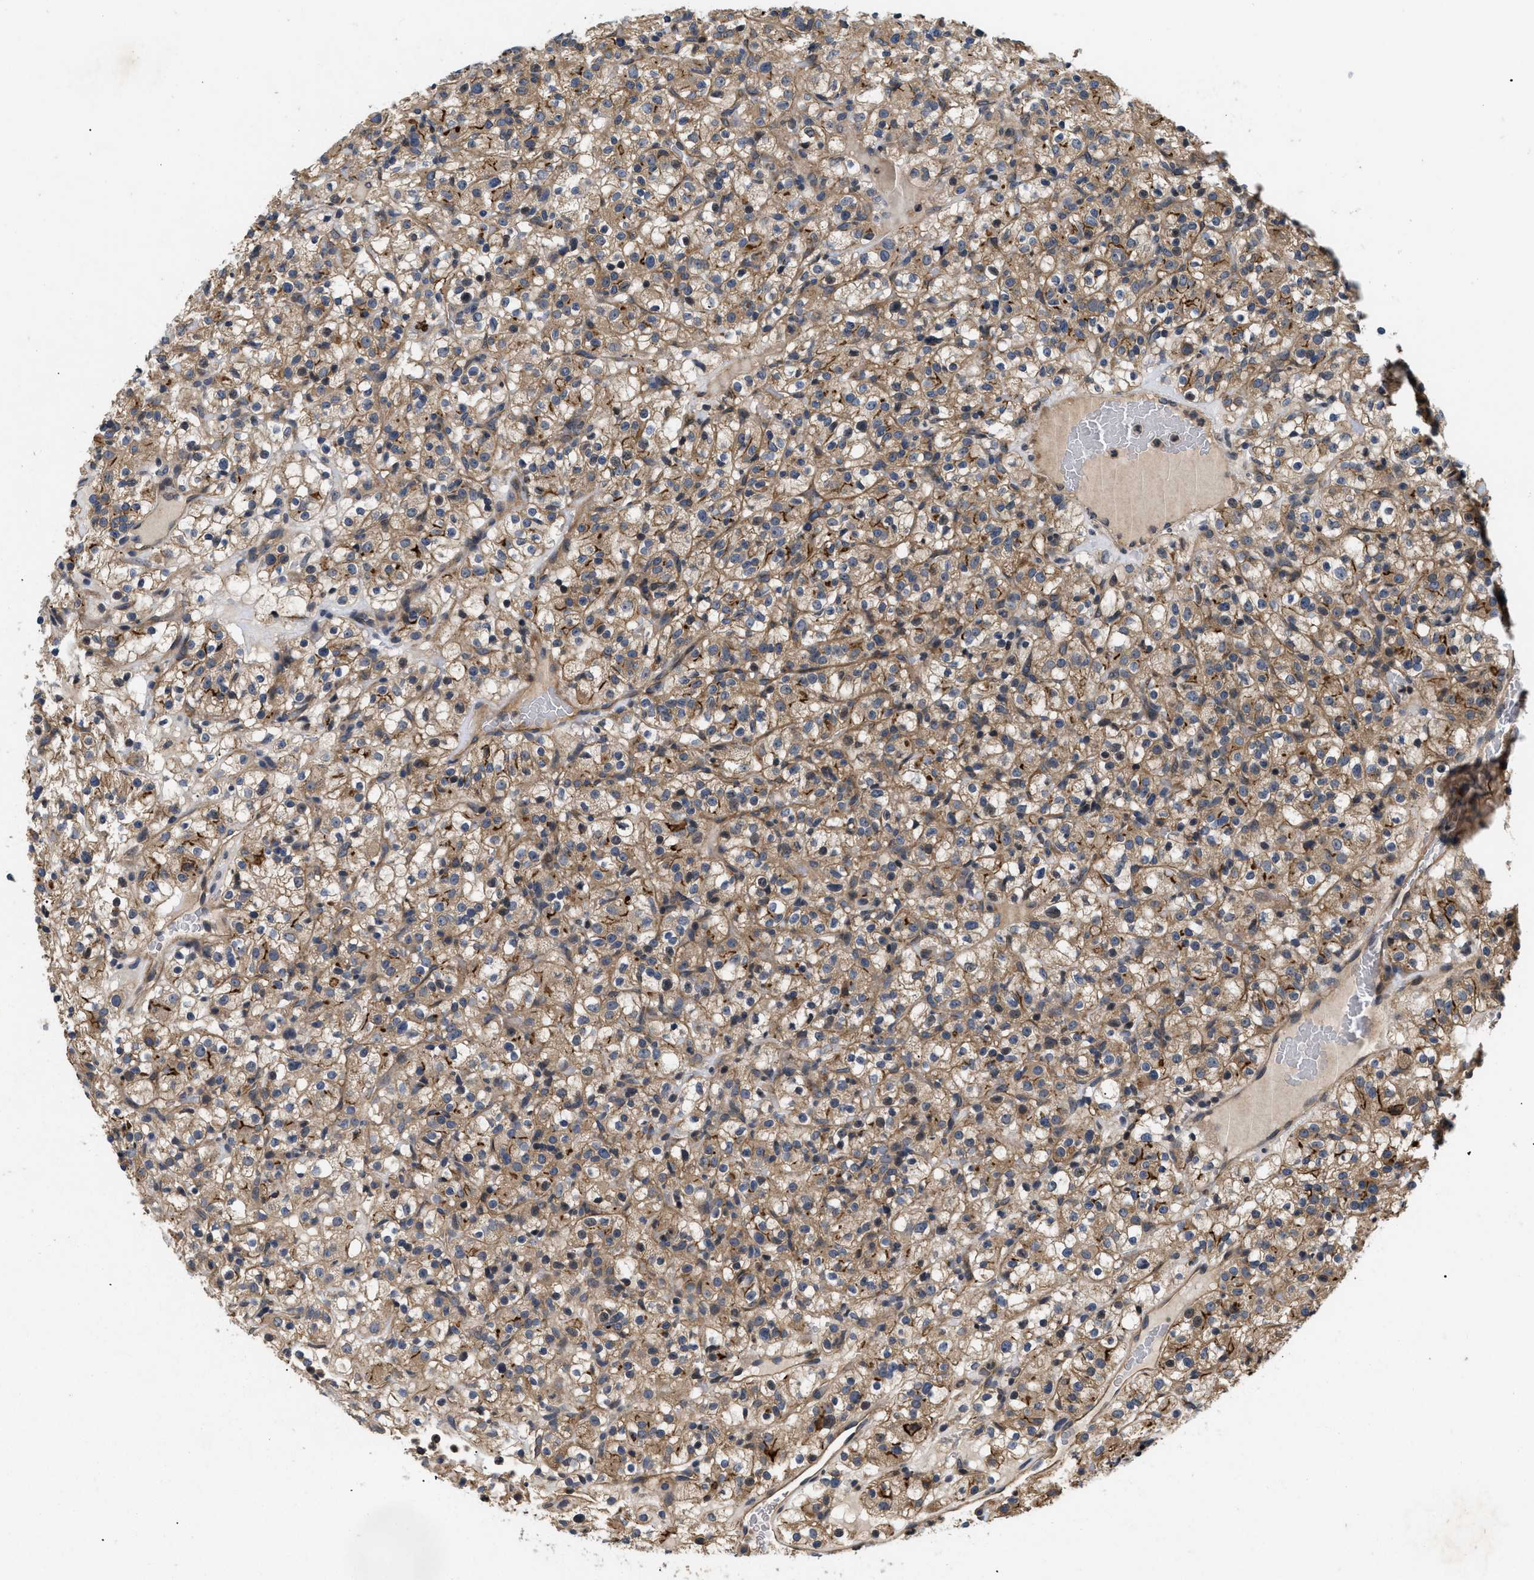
{"staining": {"intensity": "moderate", "quantity": ">75%", "location": "cytoplasmic/membranous"}, "tissue": "renal cancer", "cell_type": "Tumor cells", "image_type": "cancer", "snomed": [{"axis": "morphology", "description": "Normal tissue, NOS"}, {"axis": "morphology", "description": "Adenocarcinoma, NOS"}, {"axis": "topography", "description": "Kidney"}], "caption": "Renal cancer tissue exhibits moderate cytoplasmic/membranous expression in about >75% of tumor cells, visualized by immunohistochemistry.", "gene": "HMGCR", "patient": {"sex": "female", "age": 72}}